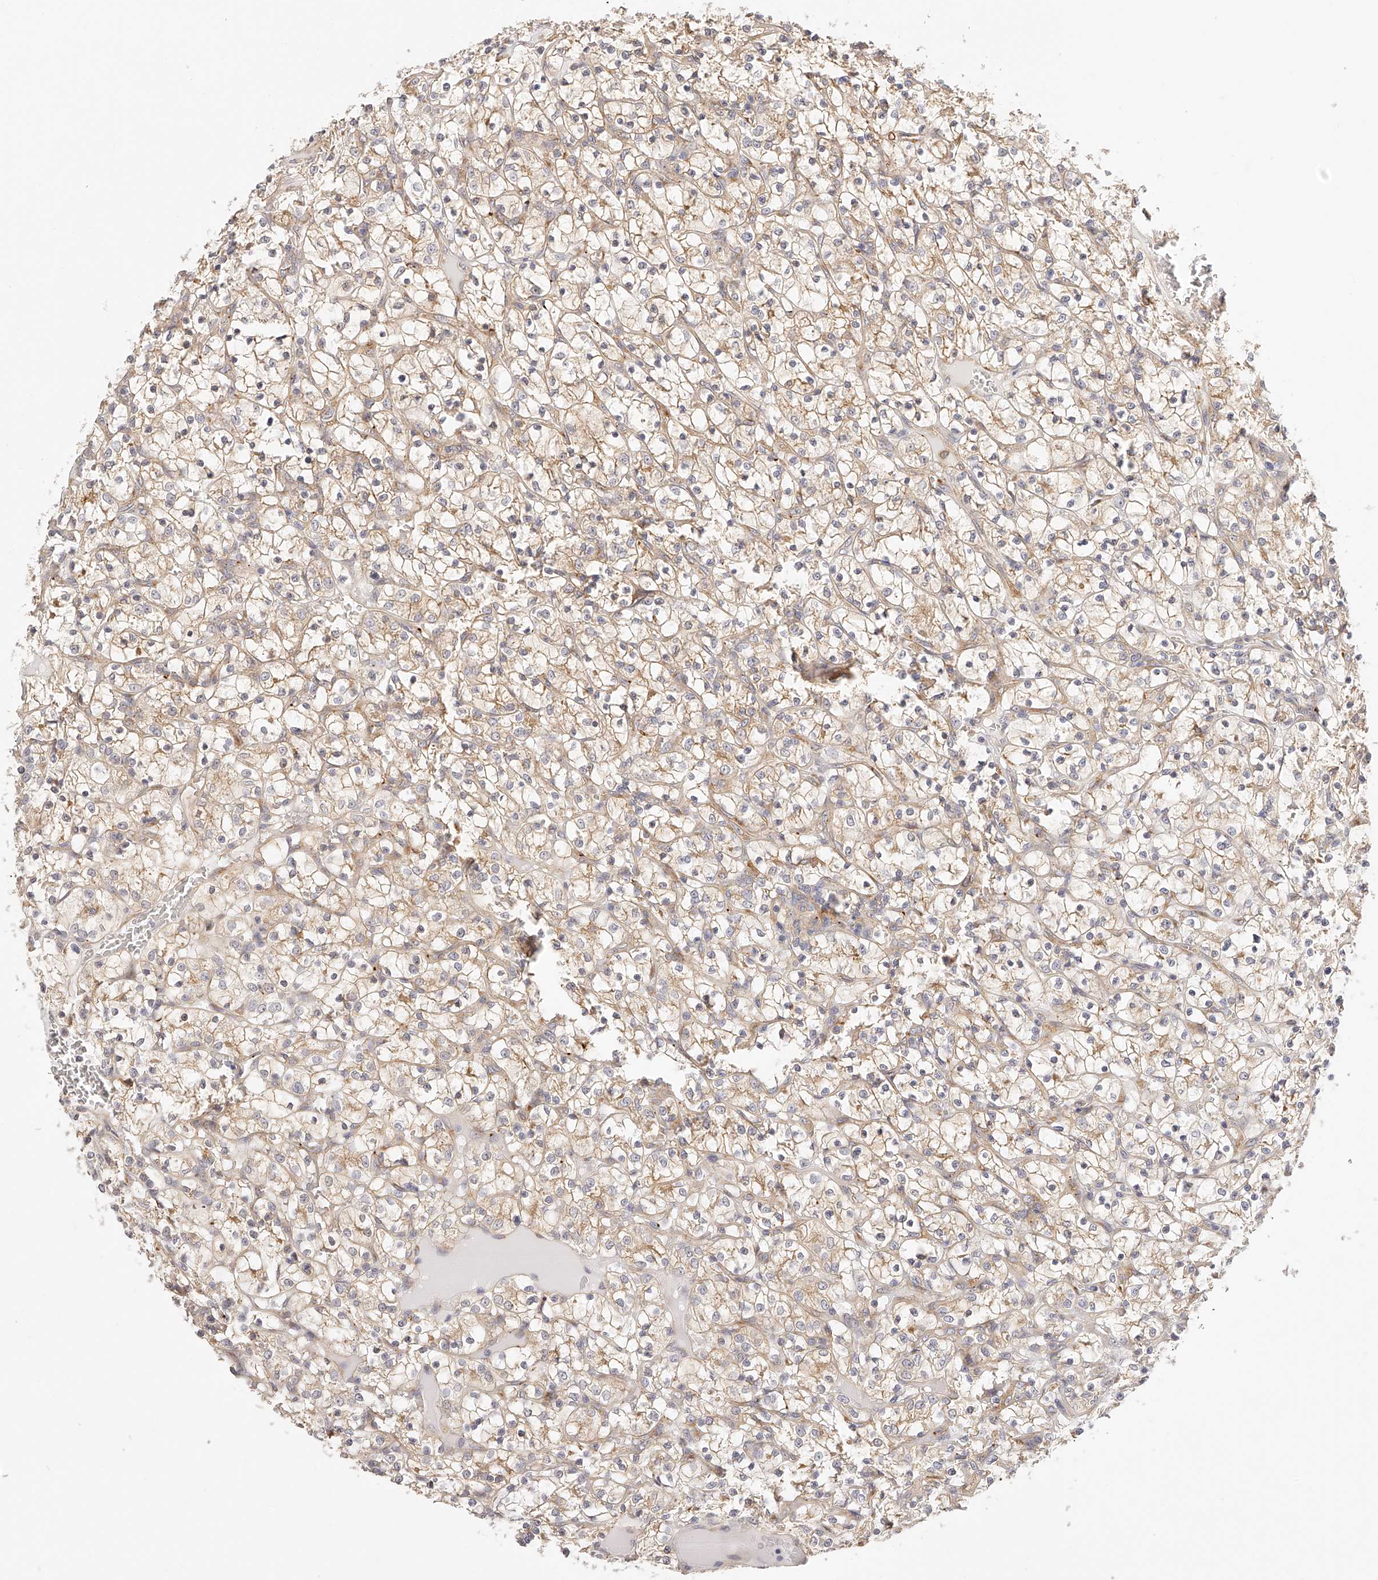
{"staining": {"intensity": "weak", "quantity": ">75%", "location": "cytoplasmic/membranous"}, "tissue": "renal cancer", "cell_type": "Tumor cells", "image_type": "cancer", "snomed": [{"axis": "morphology", "description": "Adenocarcinoma, NOS"}, {"axis": "topography", "description": "Kidney"}], "caption": "Protein expression analysis of adenocarcinoma (renal) shows weak cytoplasmic/membranous positivity in about >75% of tumor cells.", "gene": "SYNC", "patient": {"sex": "female", "age": 69}}